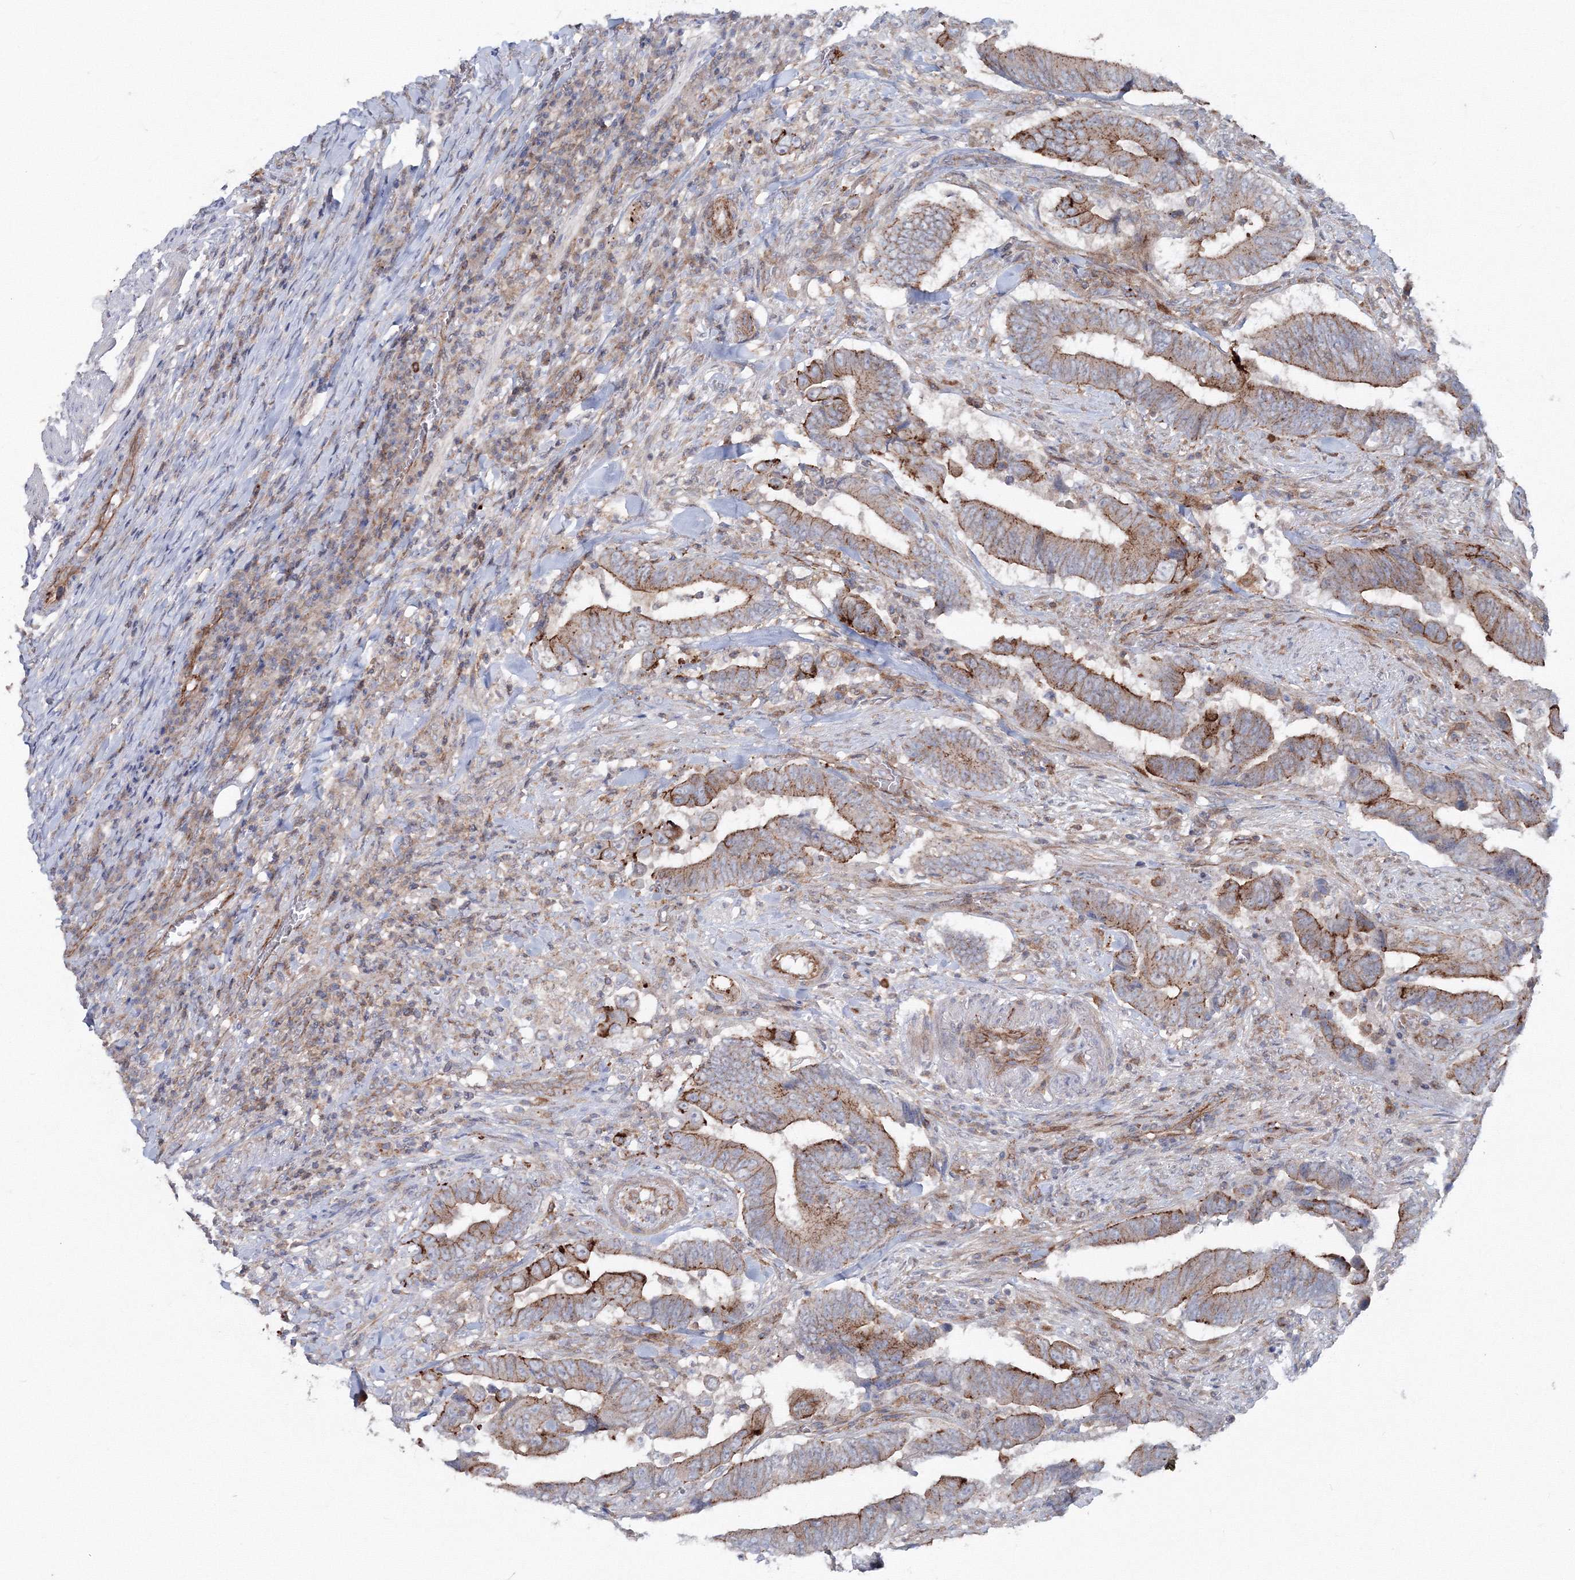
{"staining": {"intensity": "moderate", "quantity": ">75%", "location": "cytoplasmic/membranous"}, "tissue": "colorectal cancer", "cell_type": "Tumor cells", "image_type": "cancer", "snomed": [{"axis": "morphology", "description": "Normal tissue, NOS"}, {"axis": "morphology", "description": "Adenocarcinoma, NOS"}, {"axis": "topography", "description": "Colon"}], "caption": "Human adenocarcinoma (colorectal) stained with a brown dye exhibits moderate cytoplasmic/membranous positive expression in approximately >75% of tumor cells.", "gene": "GGA2", "patient": {"sex": "male", "age": 56}}